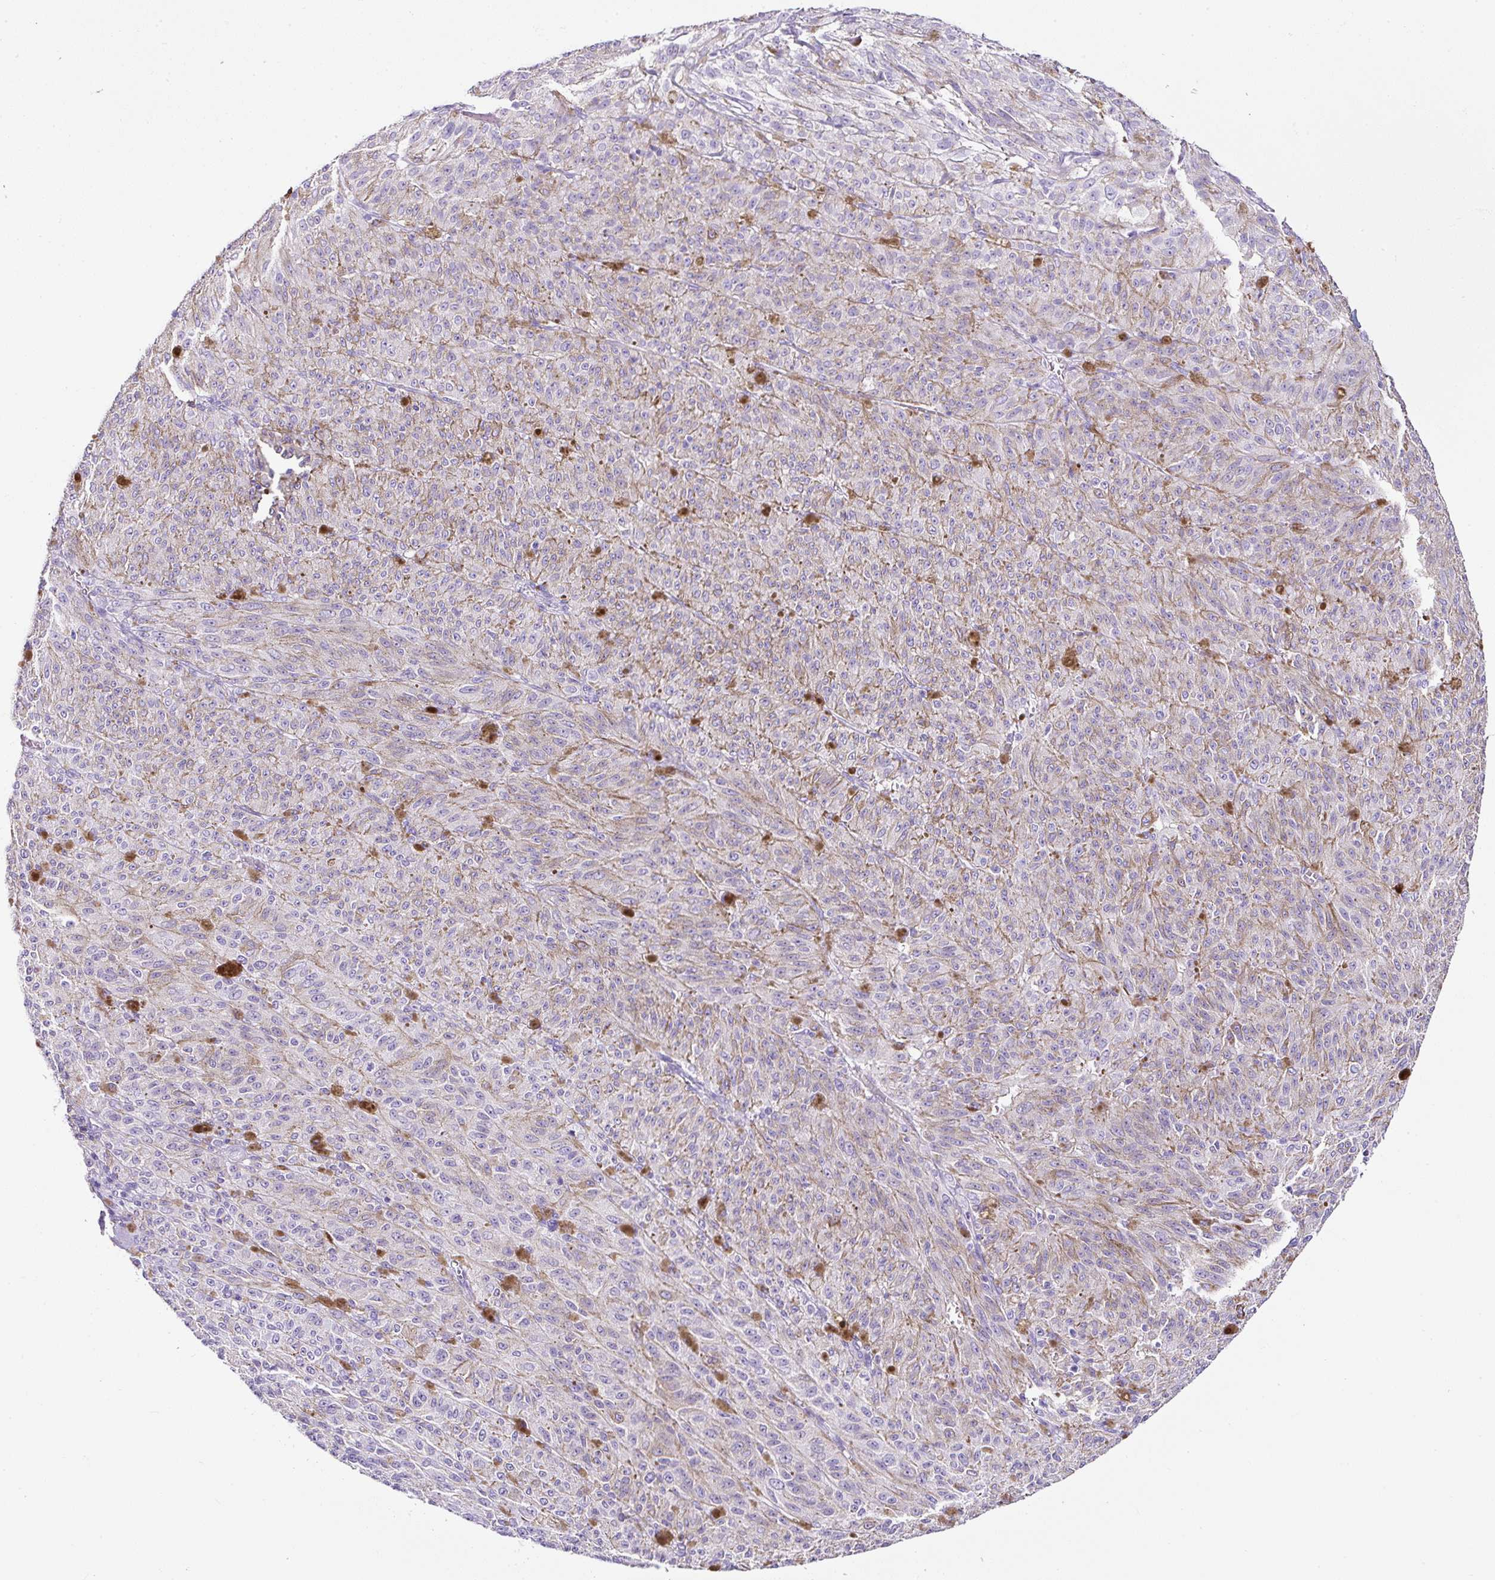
{"staining": {"intensity": "weak", "quantity": "<25%", "location": "cytoplasmic/membranous"}, "tissue": "melanoma", "cell_type": "Tumor cells", "image_type": "cancer", "snomed": [{"axis": "morphology", "description": "Malignant melanoma, NOS"}, {"axis": "topography", "description": "Skin"}], "caption": "A histopathology image of human malignant melanoma is negative for staining in tumor cells.", "gene": "TMEM200B", "patient": {"sex": "female", "age": 52}}